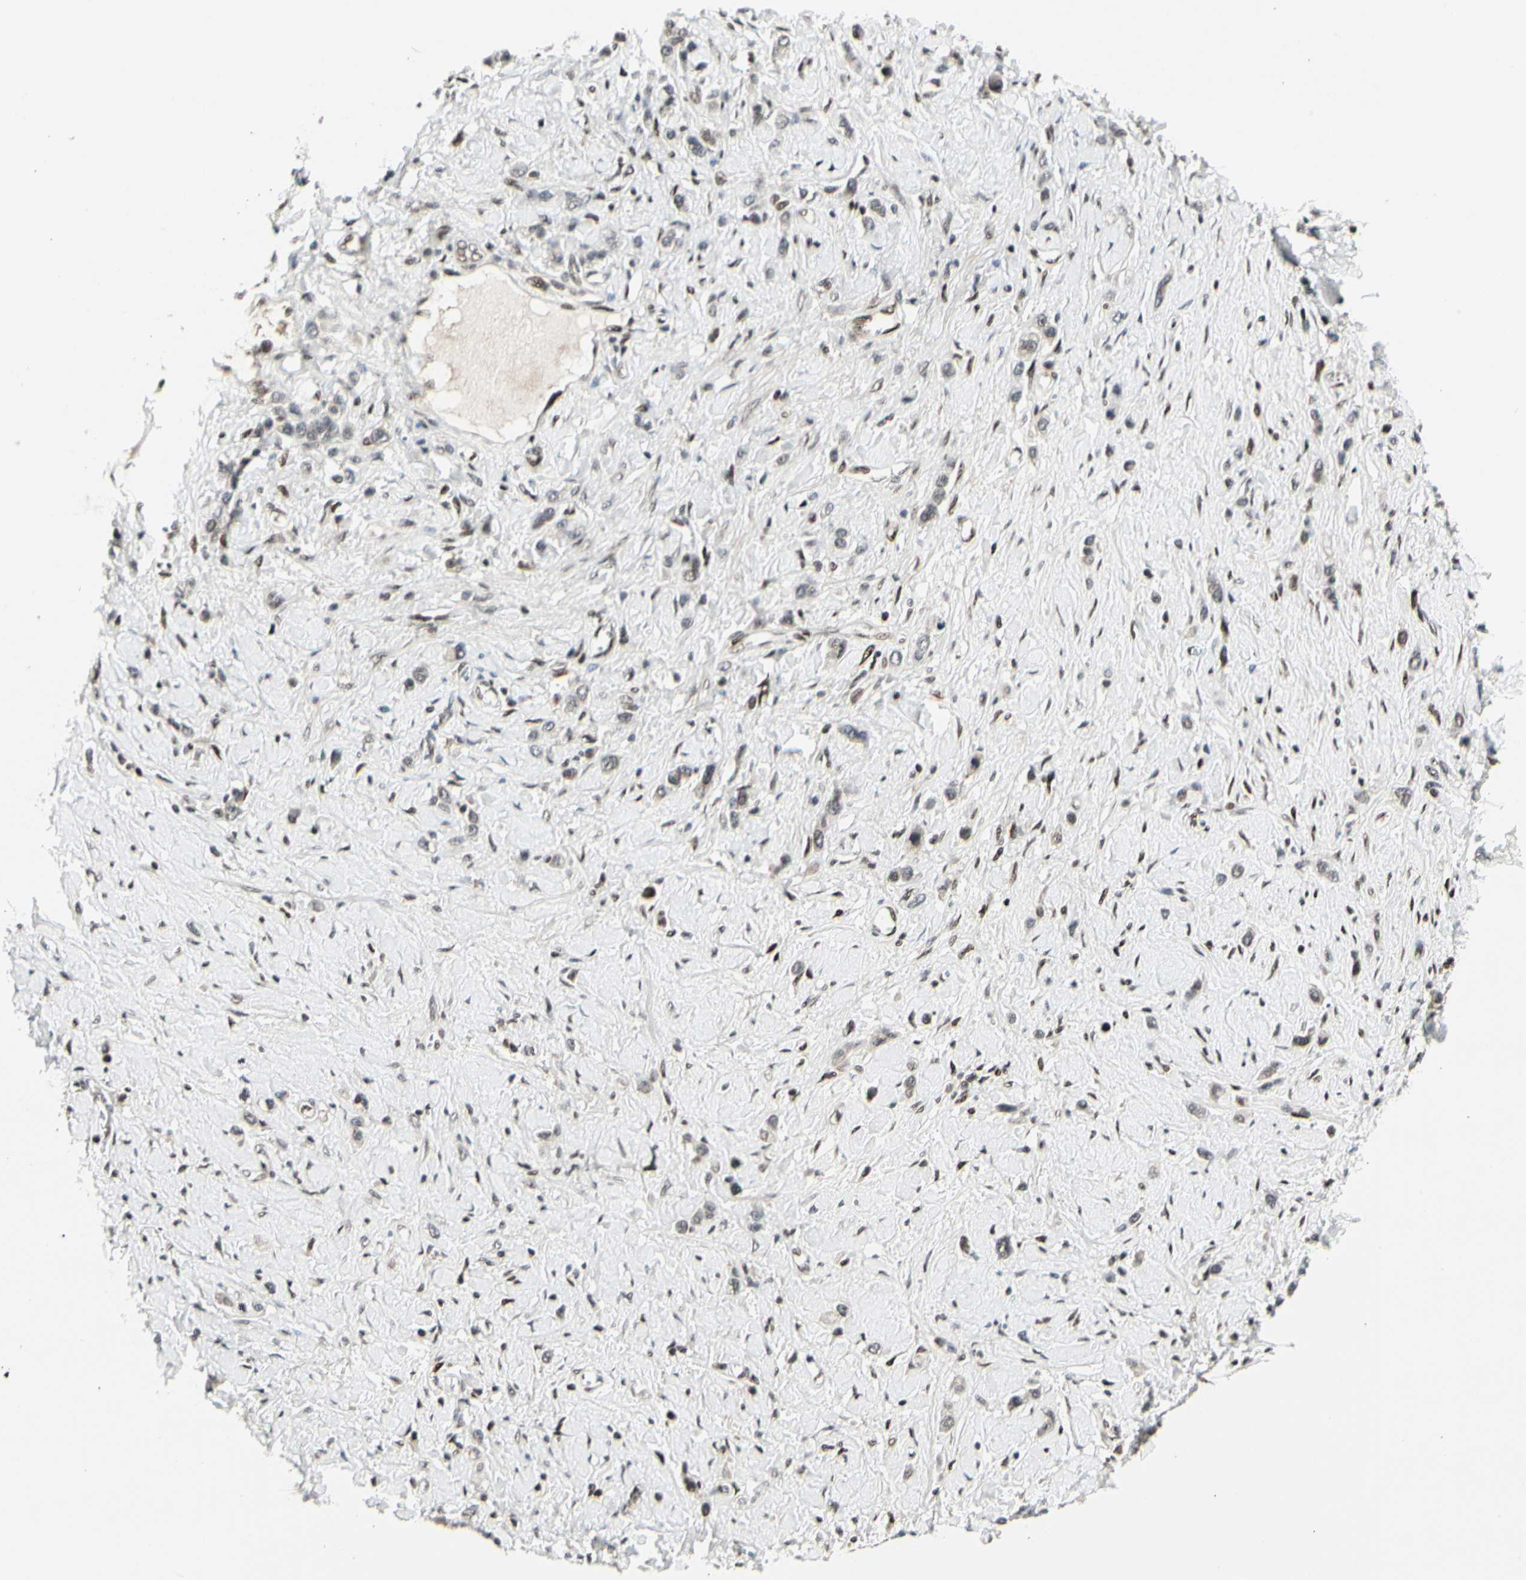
{"staining": {"intensity": "moderate", "quantity": "<25%", "location": "nuclear"}, "tissue": "stomach cancer", "cell_type": "Tumor cells", "image_type": "cancer", "snomed": [{"axis": "morphology", "description": "Normal tissue, NOS"}, {"axis": "morphology", "description": "Adenocarcinoma, NOS"}, {"axis": "topography", "description": "Stomach, upper"}, {"axis": "topography", "description": "Stomach"}], "caption": "Adenocarcinoma (stomach) stained for a protein (brown) demonstrates moderate nuclear positive expression in about <25% of tumor cells.", "gene": "FOXJ2", "patient": {"sex": "female", "age": 65}}